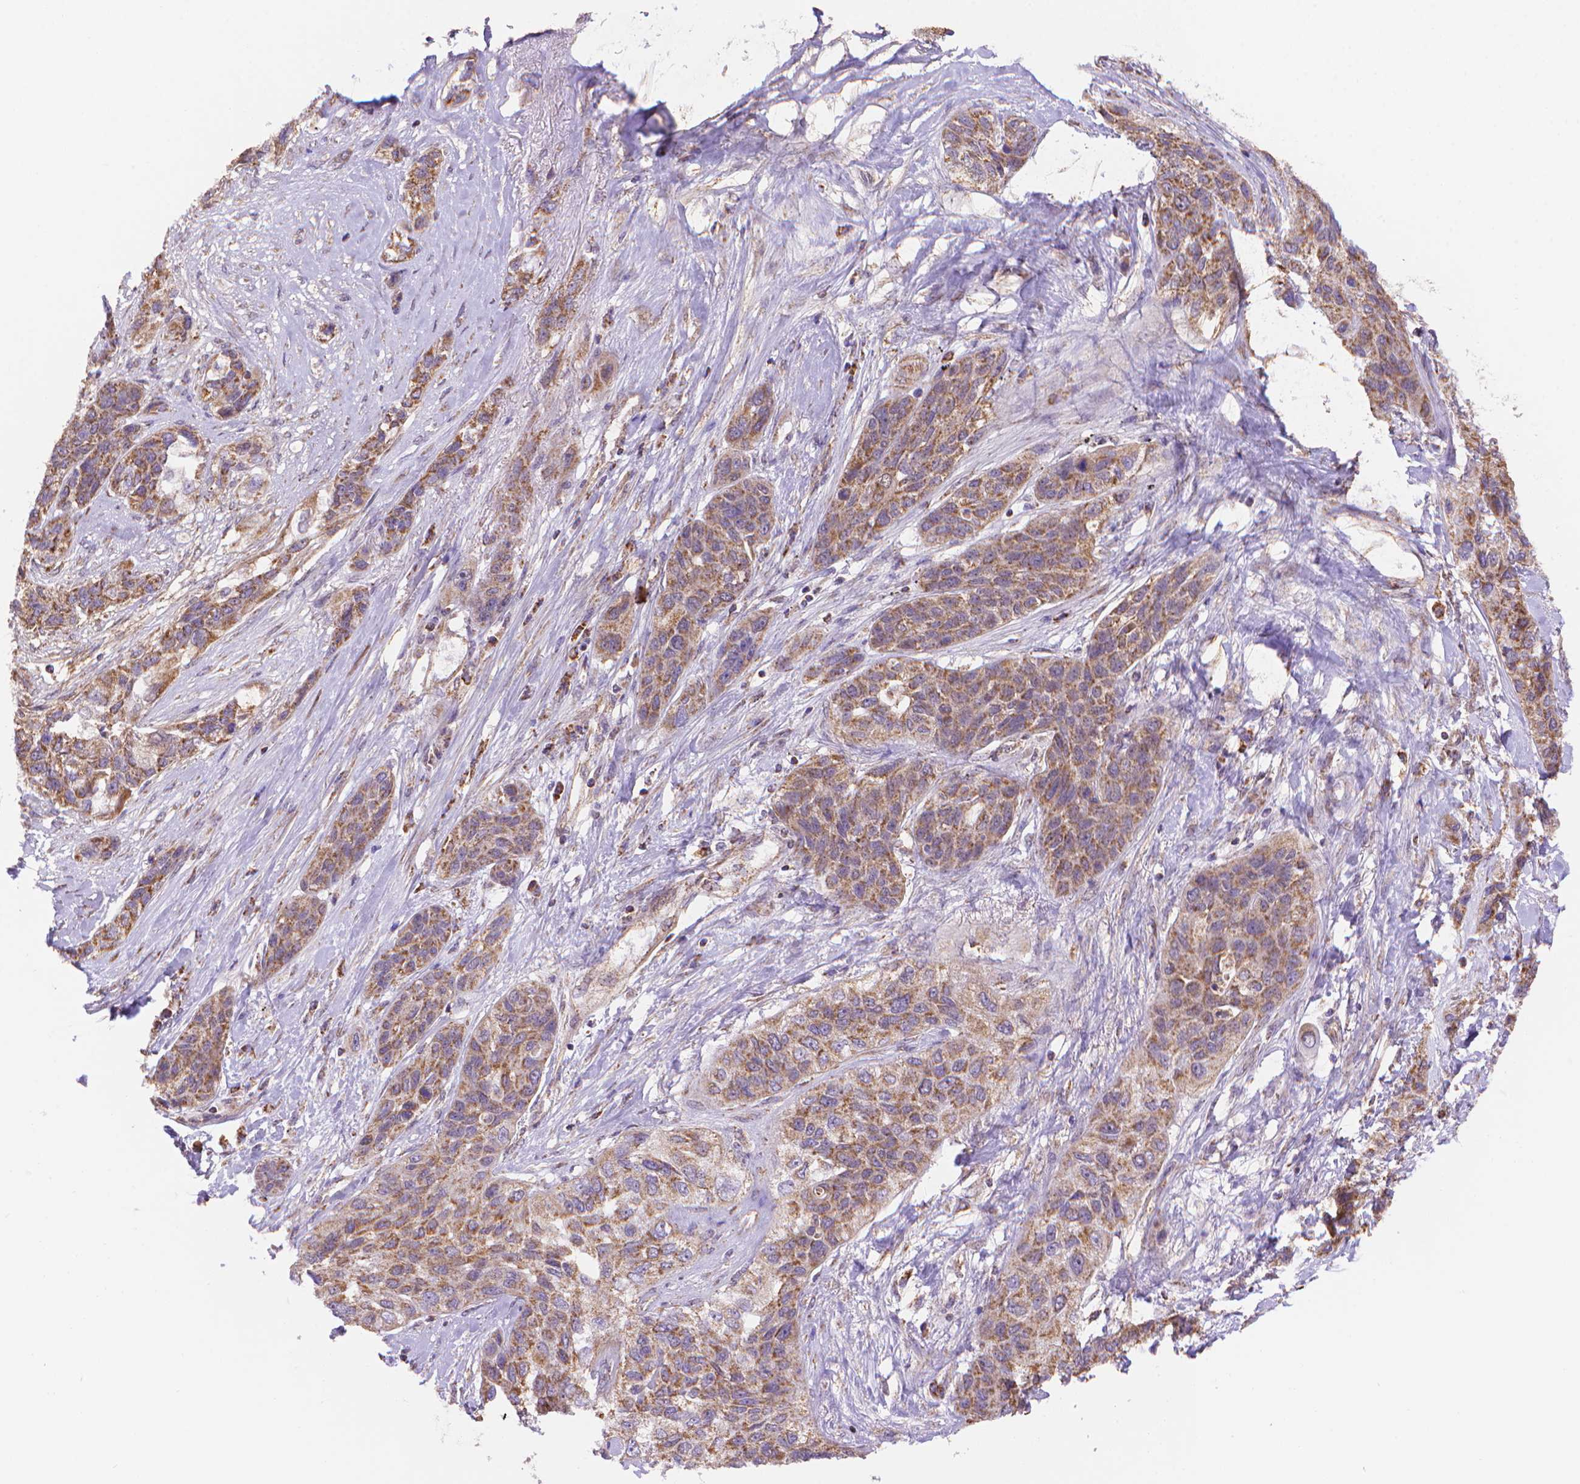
{"staining": {"intensity": "moderate", "quantity": ">75%", "location": "cytoplasmic/membranous"}, "tissue": "lung cancer", "cell_type": "Tumor cells", "image_type": "cancer", "snomed": [{"axis": "morphology", "description": "Squamous cell carcinoma, NOS"}, {"axis": "topography", "description": "Lung"}], "caption": "Immunohistochemistry photomicrograph of neoplastic tissue: lung squamous cell carcinoma stained using immunohistochemistry exhibits medium levels of moderate protein expression localized specifically in the cytoplasmic/membranous of tumor cells, appearing as a cytoplasmic/membranous brown color.", "gene": "CYYR1", "patient": {"sex": "female", "age": 70}}